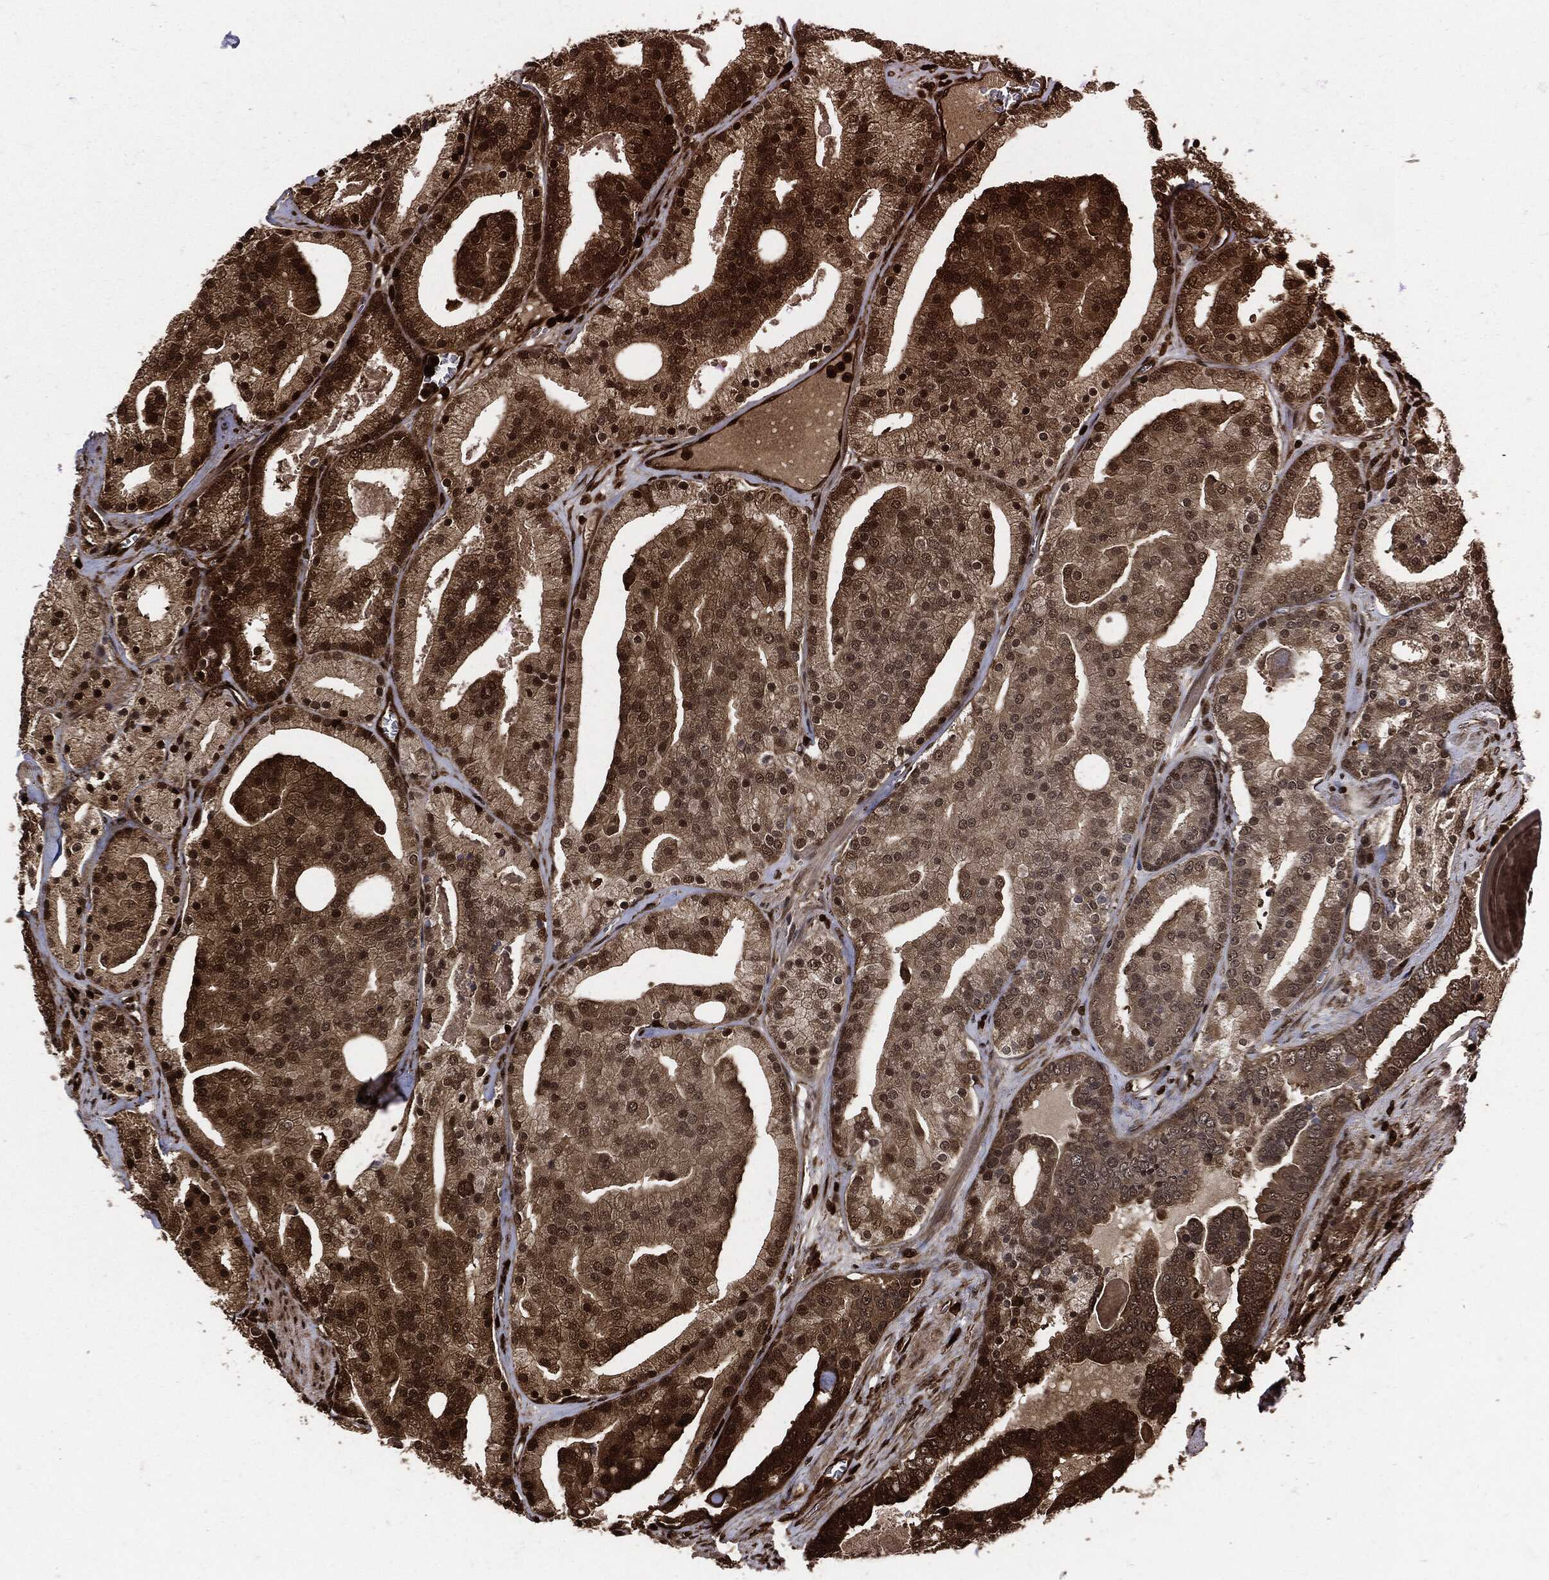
{"staining": {"intensity": "moderate", "quantity": ">75%", "location": "cytoplasmic/membranous,nuclear"}, "tissue": "prostate cancer", "cell_type": "Tumor cells", "image_type": "cancer", "snomed": [{"axis": "morphology", "description": "Adenocarcinoma, NOS"}, {"axis": "topography", "description": "Prostate"}], "caption": "Human adenocarcinoma (prostate) stained for a protein (brown) demonstrates moderate cytoplasmic/membranous and nuclear positive positivity in about >75% of tumor cells.", "gene": "YWHAB", "patient": {"sex": "male", "age": 69}}